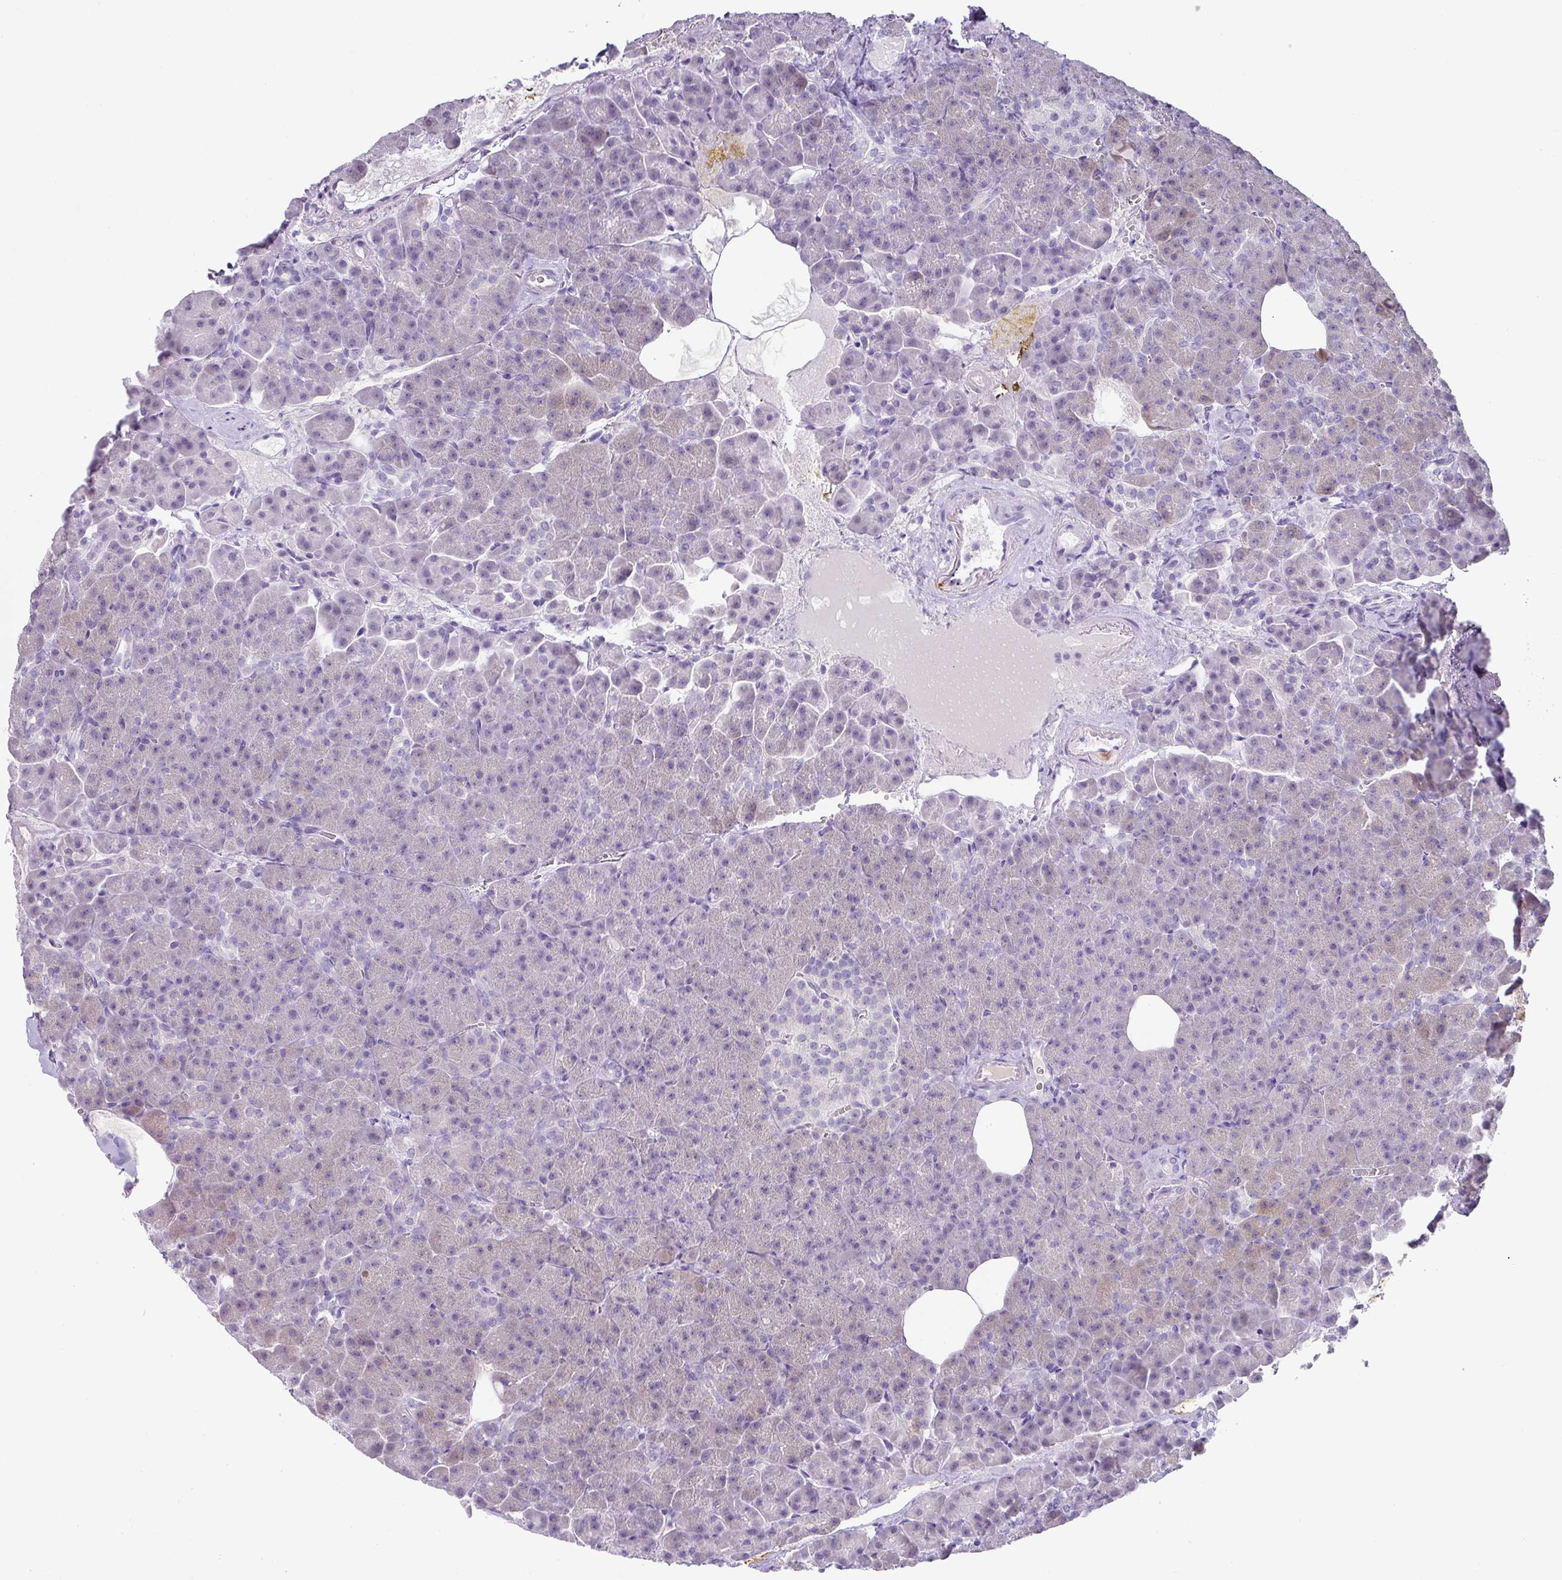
{"staining": {"intensity": "weak", "quantity": "25%-75%", "location": "cytoplasmic/membranous"}, "tissue": "pancreas", "cell_type": "Exocrine glandular cells", "image_type": "normal", "snomed": [{"axis": "morphology", "description": "Normal tissue, NOS"}, {"axis": "topography", "description": "Pancreas"}], "caption": "Immunohistochemistry (IHC) of unremarkable human pancreas exhibits low levels of weak cytoplasmic/membranous expression in about 25%-75% of exocrine glandular cells.", "gene": "FGF17", "patient": {"sex": "female", "age": 74}}